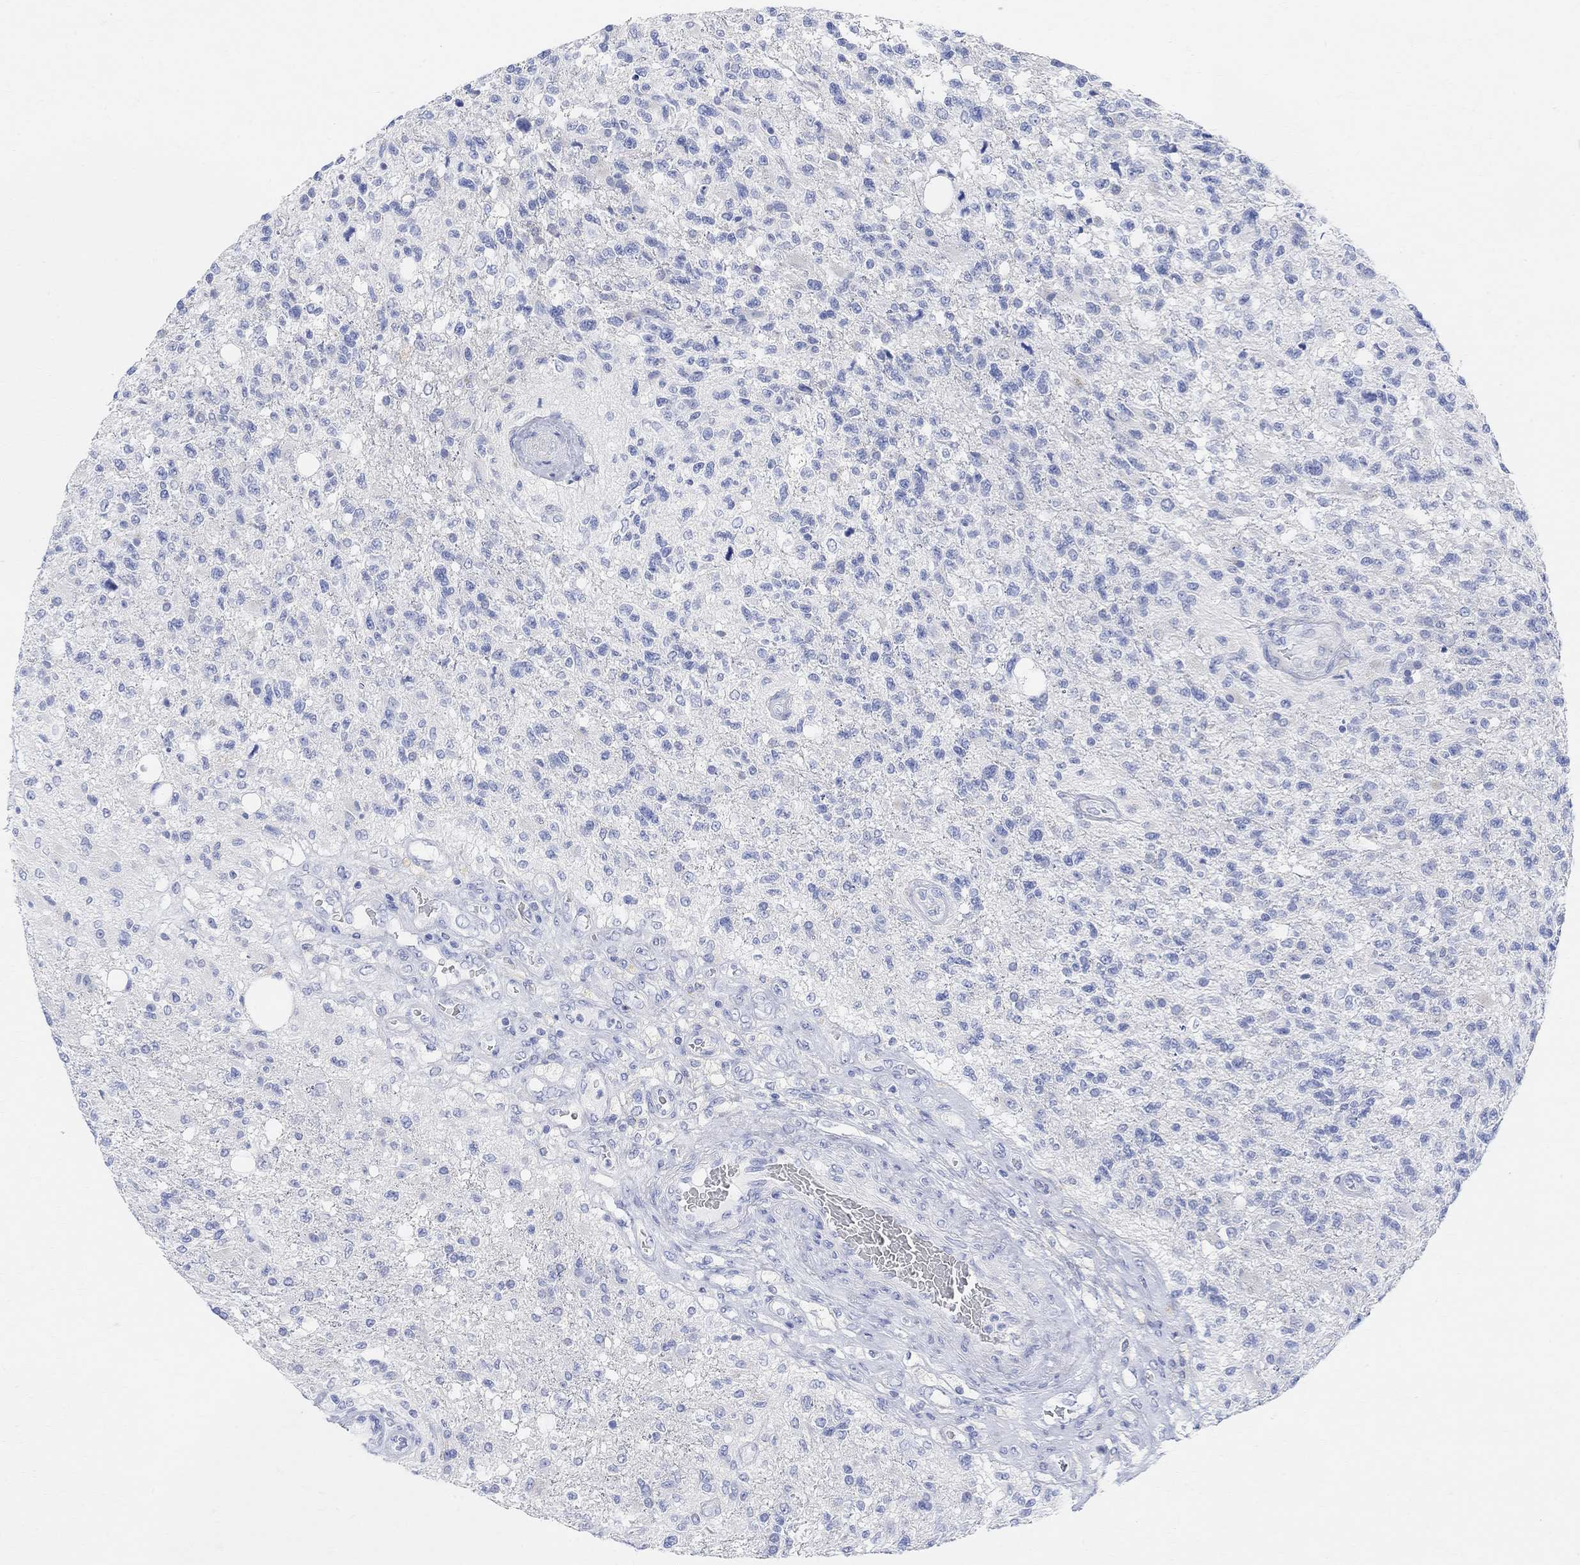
{"staining": {"intensity": "negative", "quantity": "none", "location": "none"}, "tissue": "glioma", "cell_type": "Tumor cells", "image_type": "cancer", "snomed": [{"axis": "morphology", "description": "Glioma, malignant, High grade"}, {"axis": "topography", "description": "Brain"}], "caption": "Immunohistochemistry histopathology image of neoplastic tissue: human glioma stained with DAB (3,3'-diaminobenzidine) exhibits no significant protein positivity in tumor cells.", "gene": "RETNLB", "patient": {"sex": "male", "age": 56}}